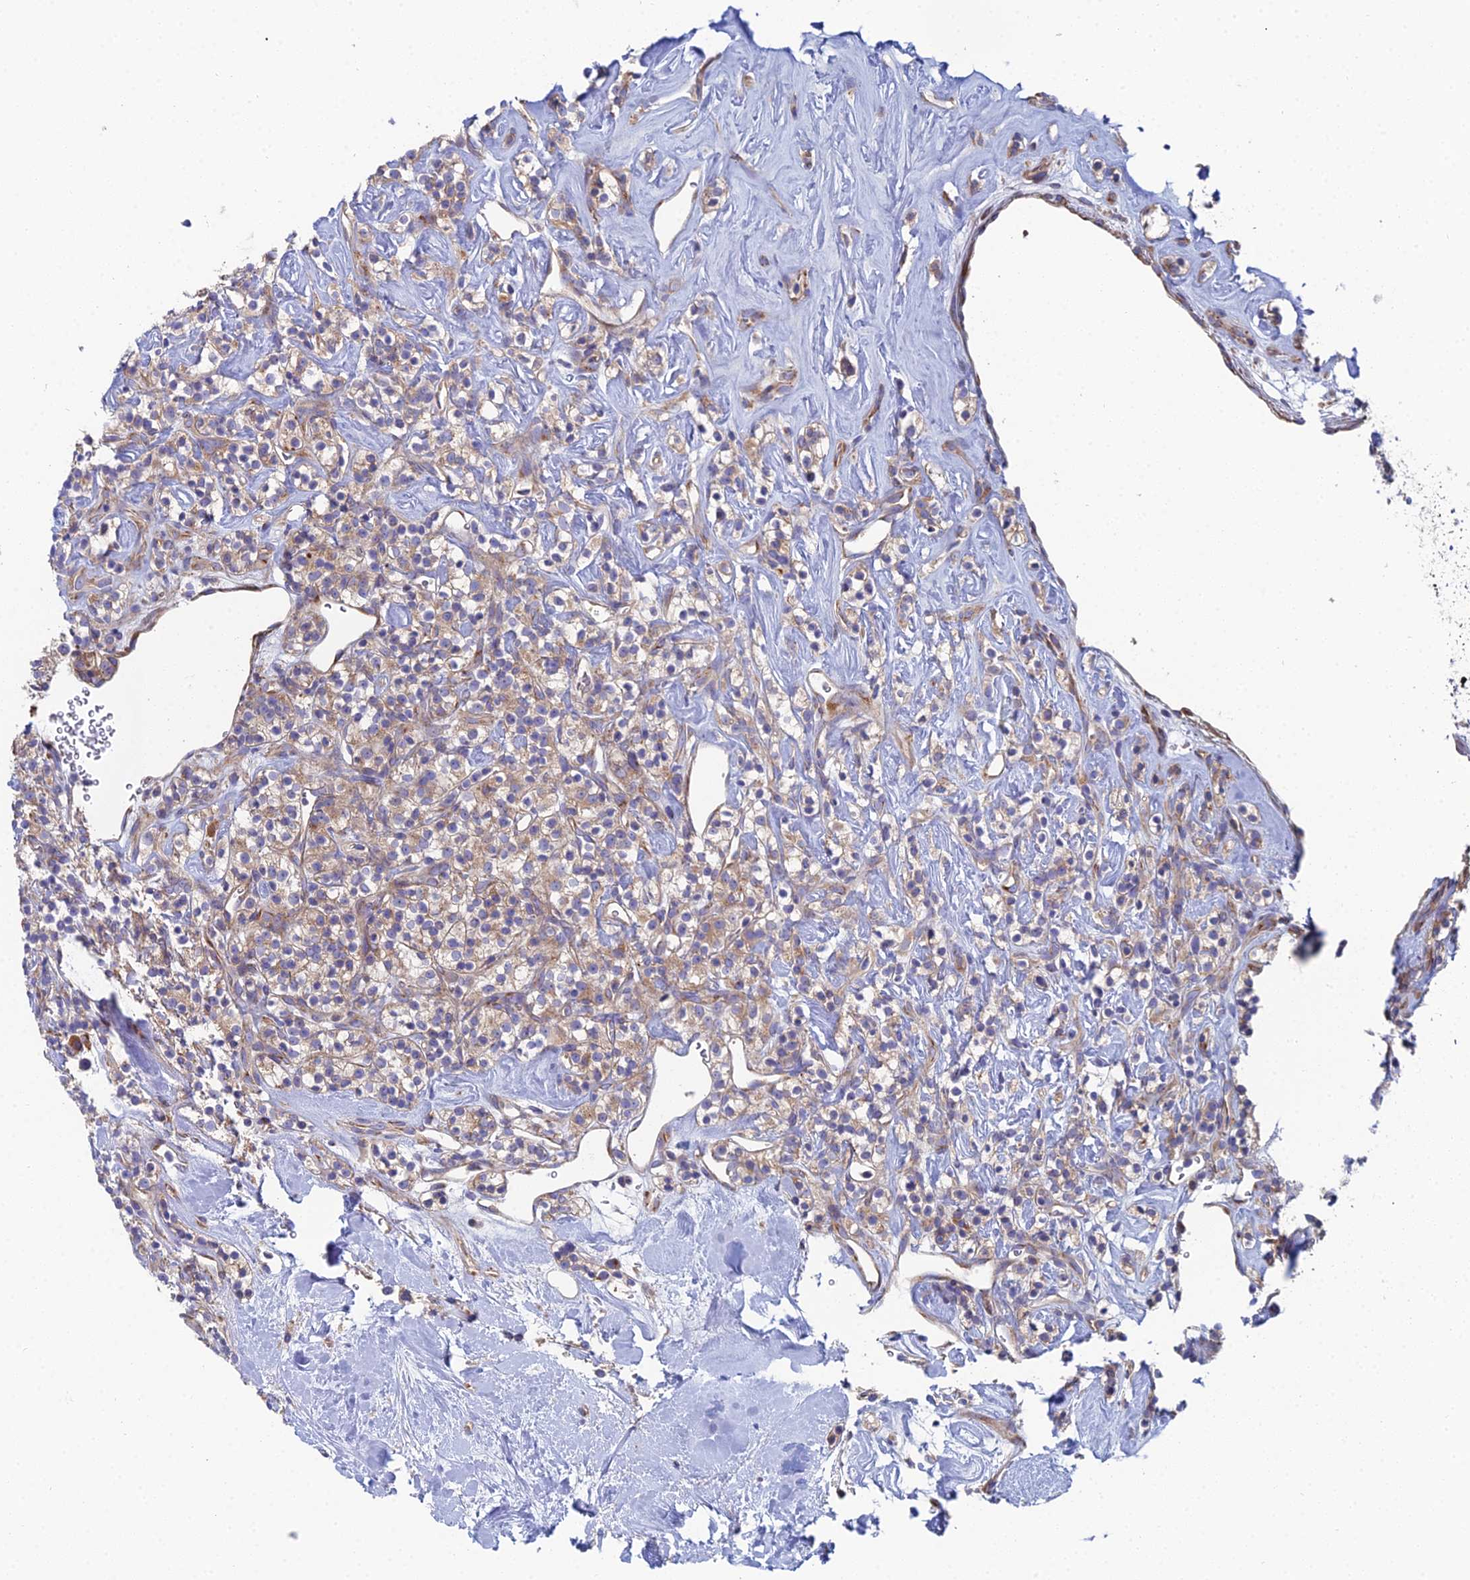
{"staining": {"intensity": "weak", "quantity": ">75%", "location": "cytoplasmic/membranous"}, "tissue": "renal cancer", "cell_type": "Tumor cells", "image_type": "cancer", "snomed": [{"axis": "morphology", "description": "Adenocarcinoma, NOS"}, {"axis": "topography", "description": "Kidney"}], "caption": "Tumor cells show weak cytoplasmic/membranous expression in about >75% of cells in renal cancer (adenocarcinoma). (DAB = brown stain, brightfield microscopy at high magnification).", "gene": "CLCN3", "patient": {"sex": "male", "age": 77}}